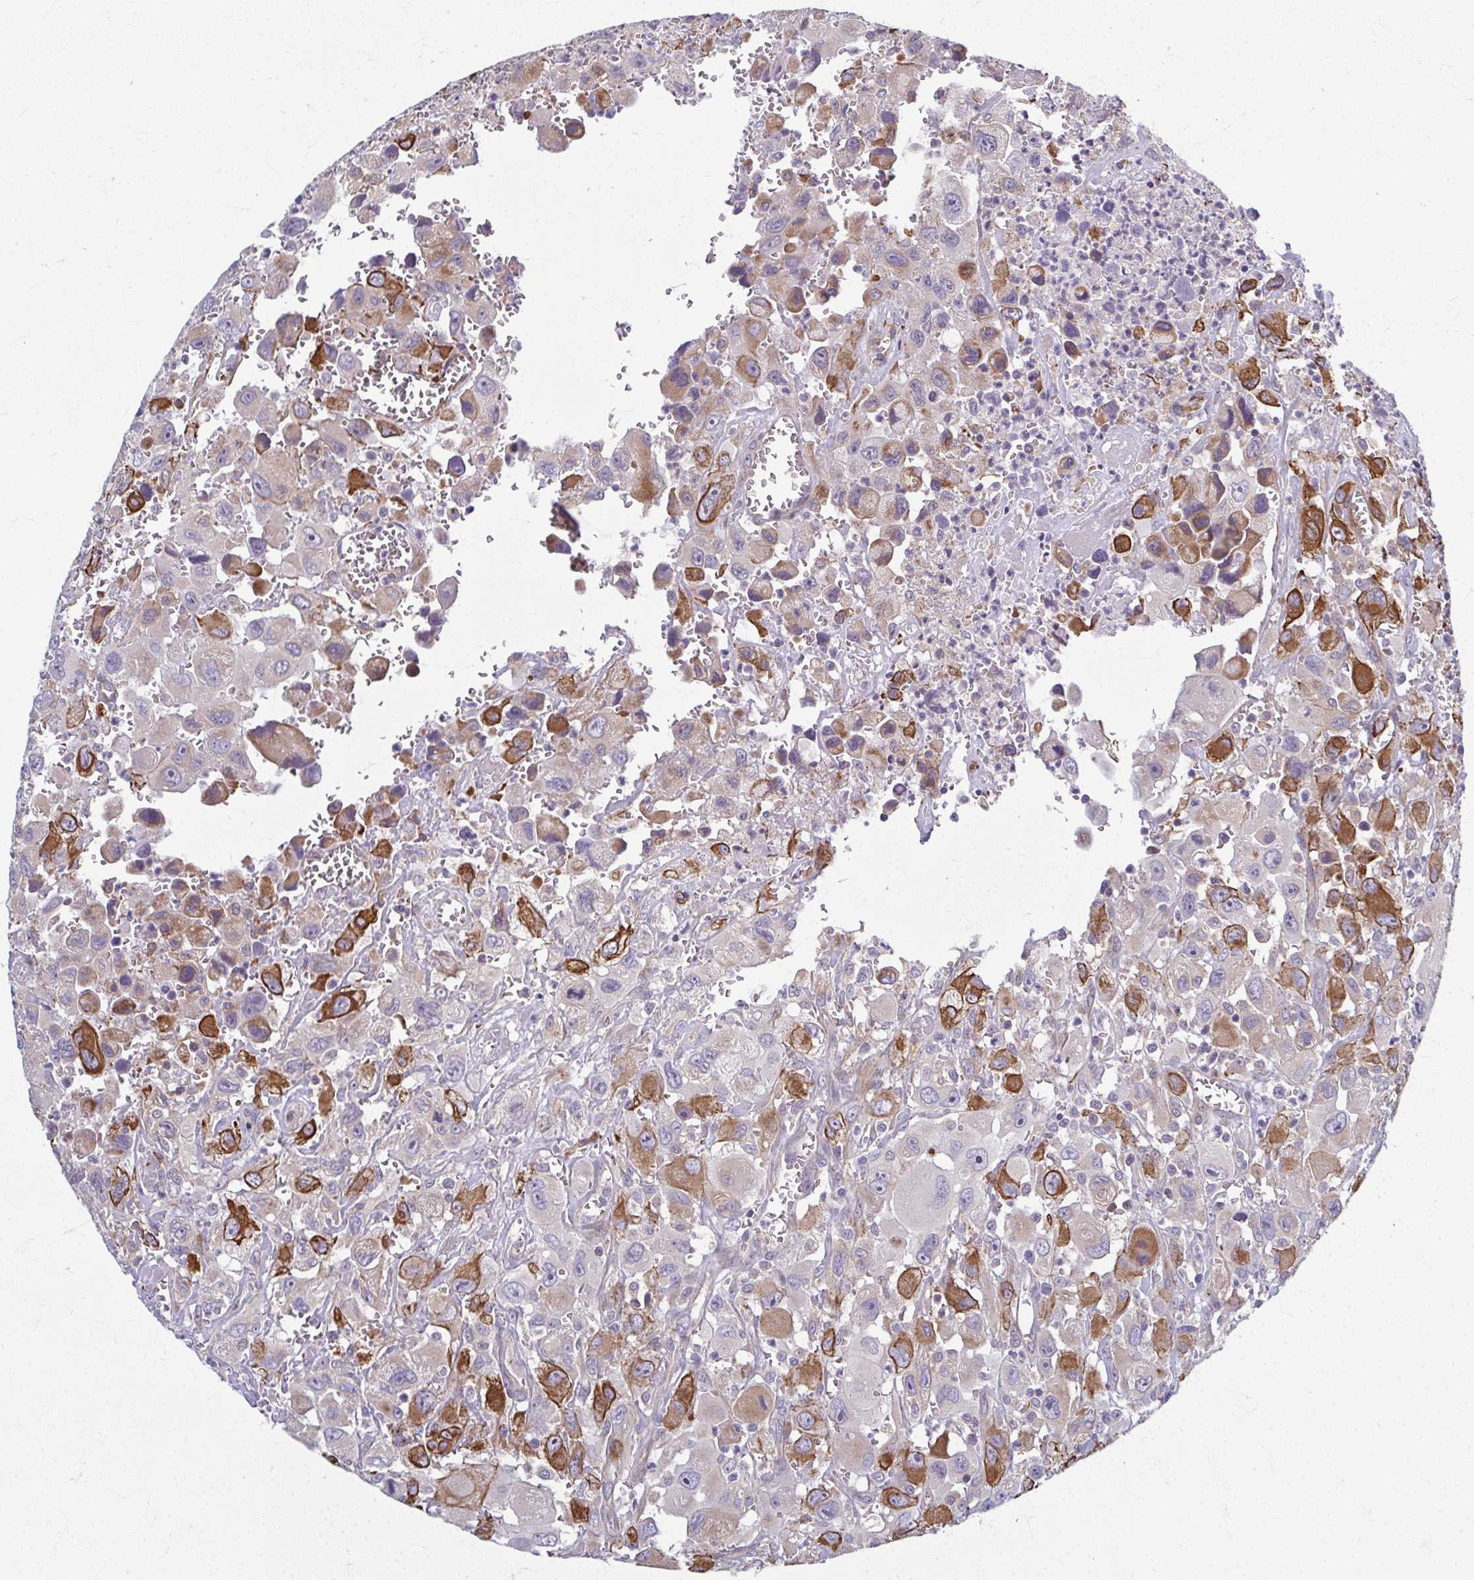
{"staining": {"intensity": "strong", "quantity": "<25%", "location": "cytoplasmic/membranous"}, "tissue": "head and neck cancer", "cell_type": "Tumor cells", "image_type": "cancer", "snomed": [{"axis": "morphology", "description": "Squamous cell carcinoma, NOS"}, {"axis": "morphology", "description": "Squamous cell carcinoma, metastatic, NOS"}, {"axis": "topography", "description": "Oral tissue"}, {"axis": "topography", "description": "Head-Neck"}], "caption": "Immunohistochemistry photomicrograph of neoplastic tissue: human head and neck cancer stained using IHC exhibits medium levels of strong protein expression localized specifically in the cytoplasmic/membranous of tumor cells, appearing as a cytoplasmic/membranous brown color.", "gene": "EID2B", "patient": {"sex": "female", "age": 85}}